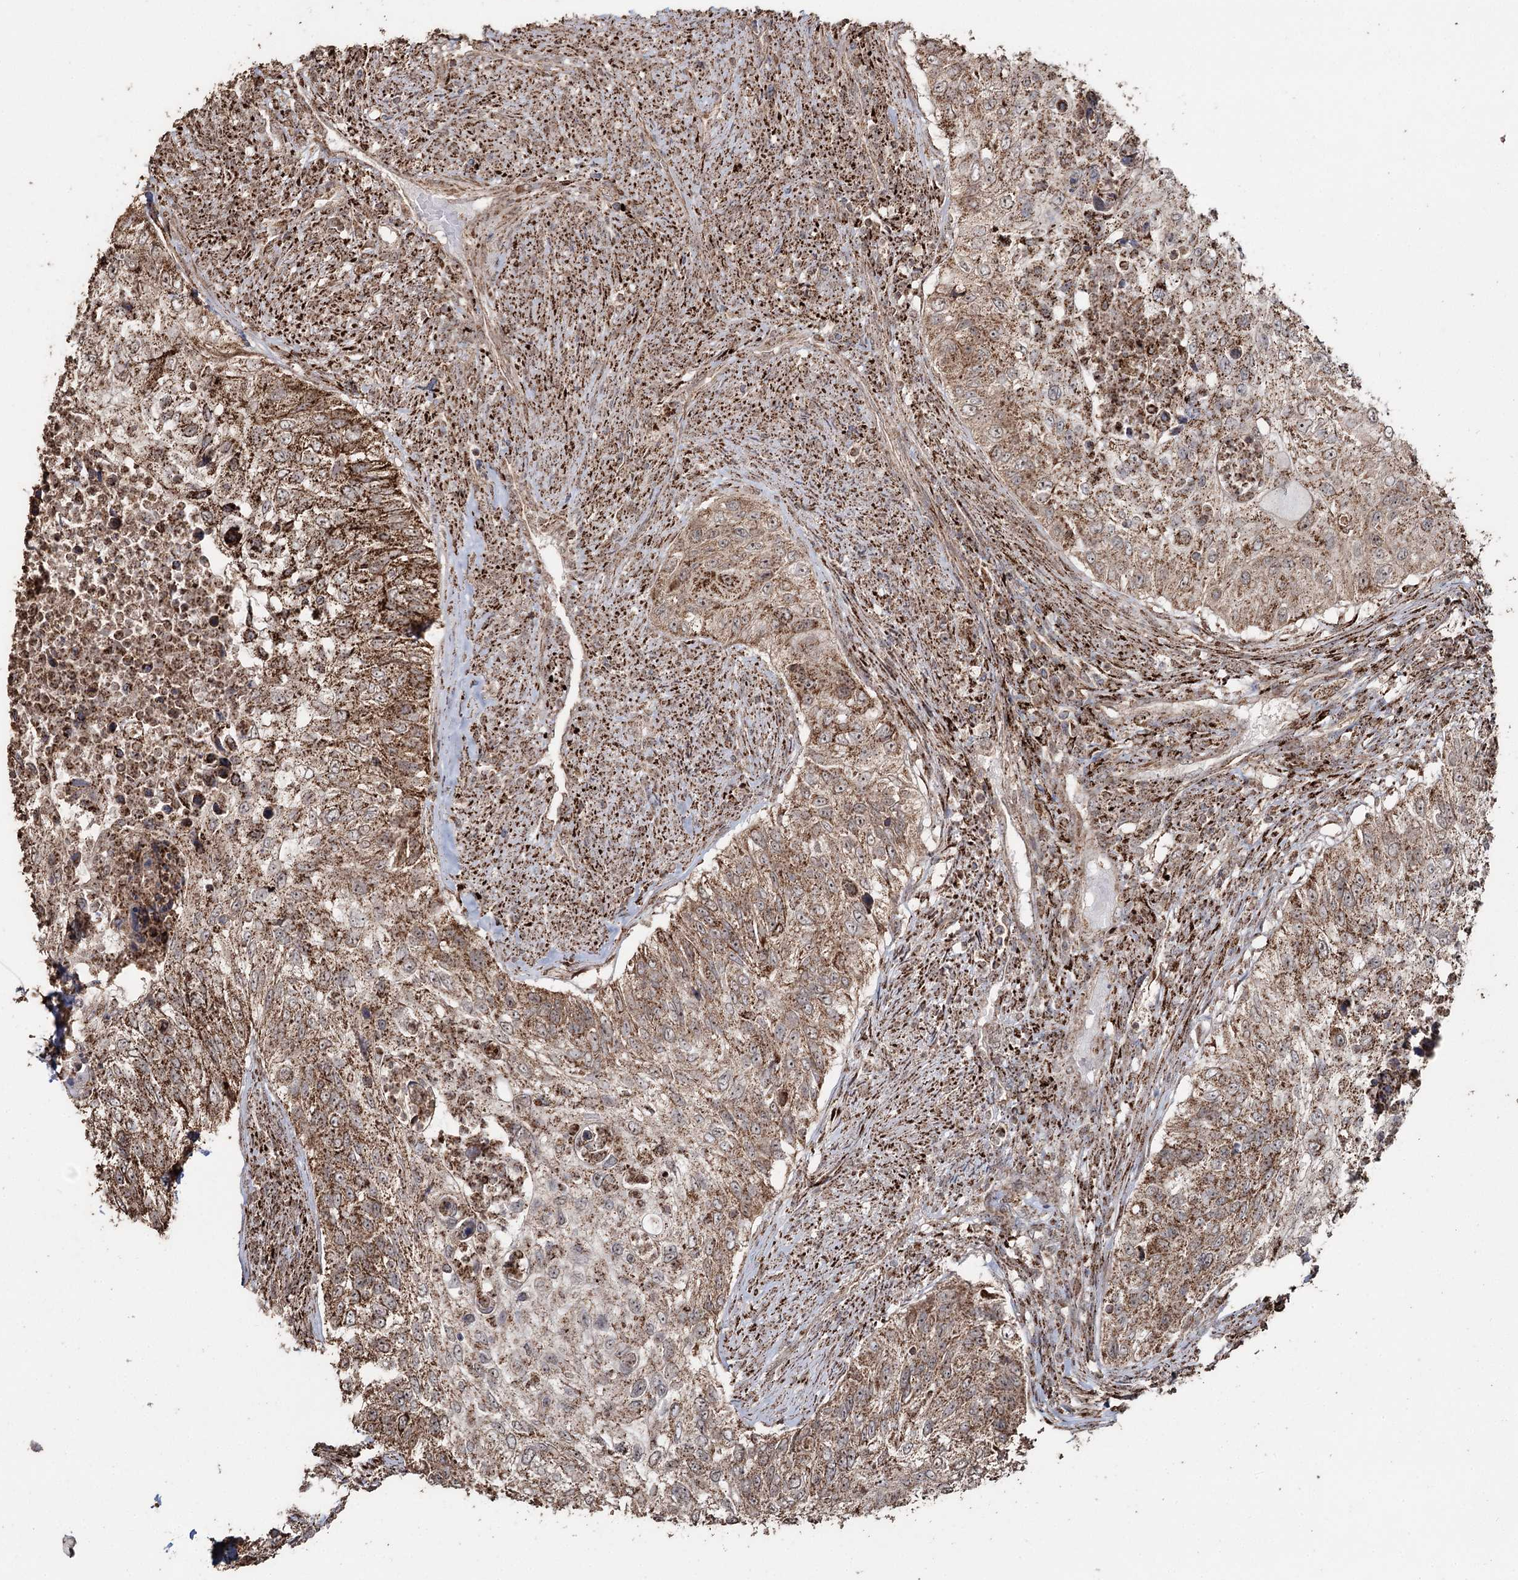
{"staining": {"intensity": "moderate", "quantity": ">75%", "location": "cytoplasmic/membranous"}, "tissue": "urothelial cancer", "cell_type": "Tumor cells", "image_type": "cancer", "snomed": [{"axis": "morphology", "description": "Urothelial carcinoma, High grade"}, {"axis": "topography", "description": "Urinary bladder"}], "caption": "The micrograph reveals immunohistochemical staining of urothelial cancer. There is moderate cytoplasmic/membranous expression is identified in about >75% of tumor cells. The staining was performed using DAB to visualize the protein expression in brown, while the nuclei were stained in blue with hematoxylin (Magnification: 20x).", "gene": "SLF2", "patient": {"sex": "female", "age": 60}}